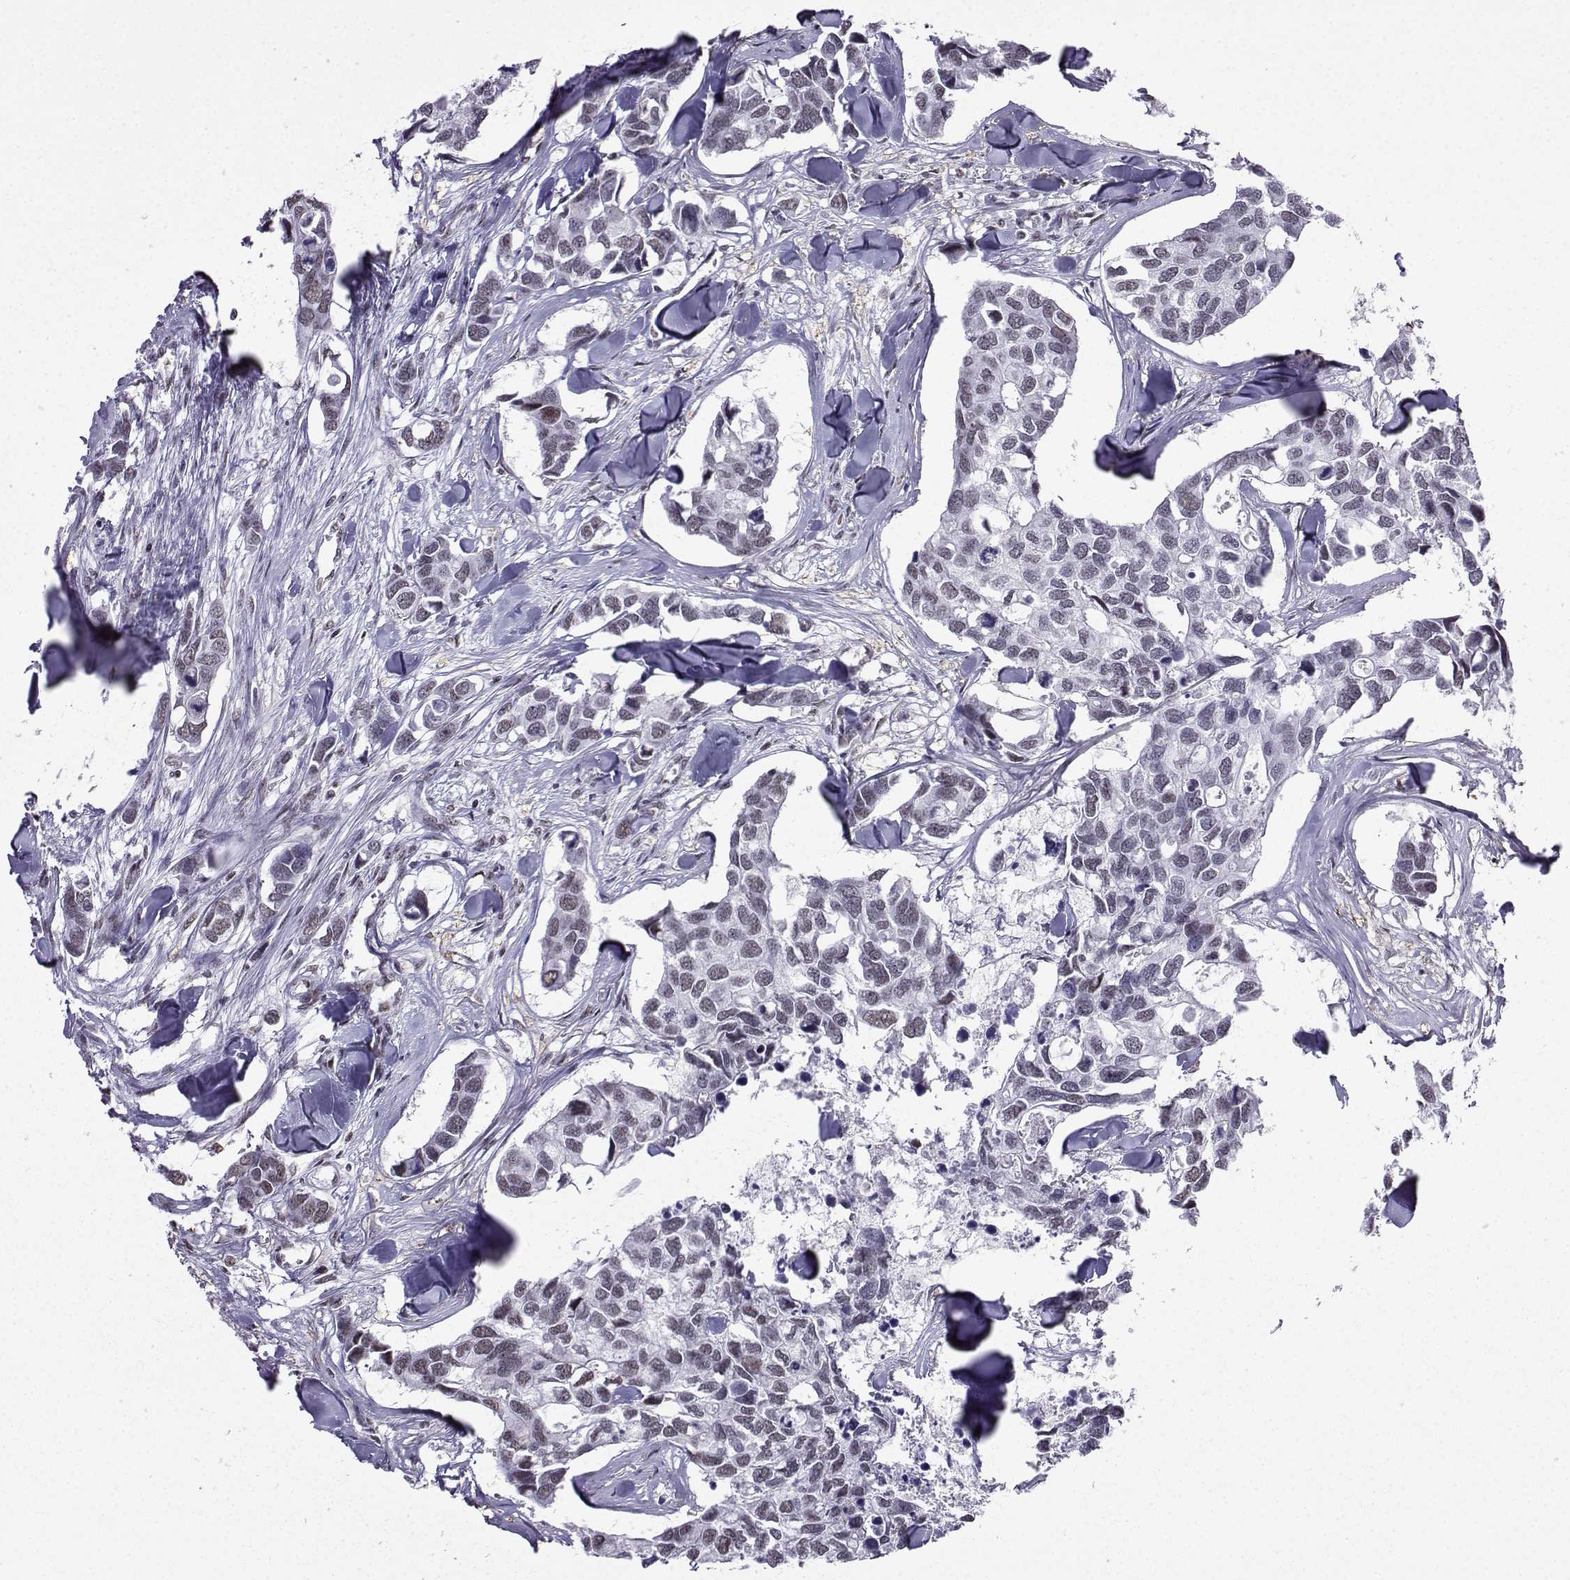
{"staining": {"intensity": "negative", "quantity": "none", "location": "none"}, "tissue": "breast cancer", "cell_type": "Tumor cells", "image_type": "cancer", "snomed": [{"axis": "morphology", "description": "Duct carcinoma"}, {"axis": "topography", "description": "Breast"}], "caption": "Immunohistochemical staining of breast infiltrating ductal carcinoma displays no significant positivity in tumor cells. (IHC, brightfield microscopy, high magnification).", "gene": "CCNK", "patient": {"sex": "female", "age": 83}}